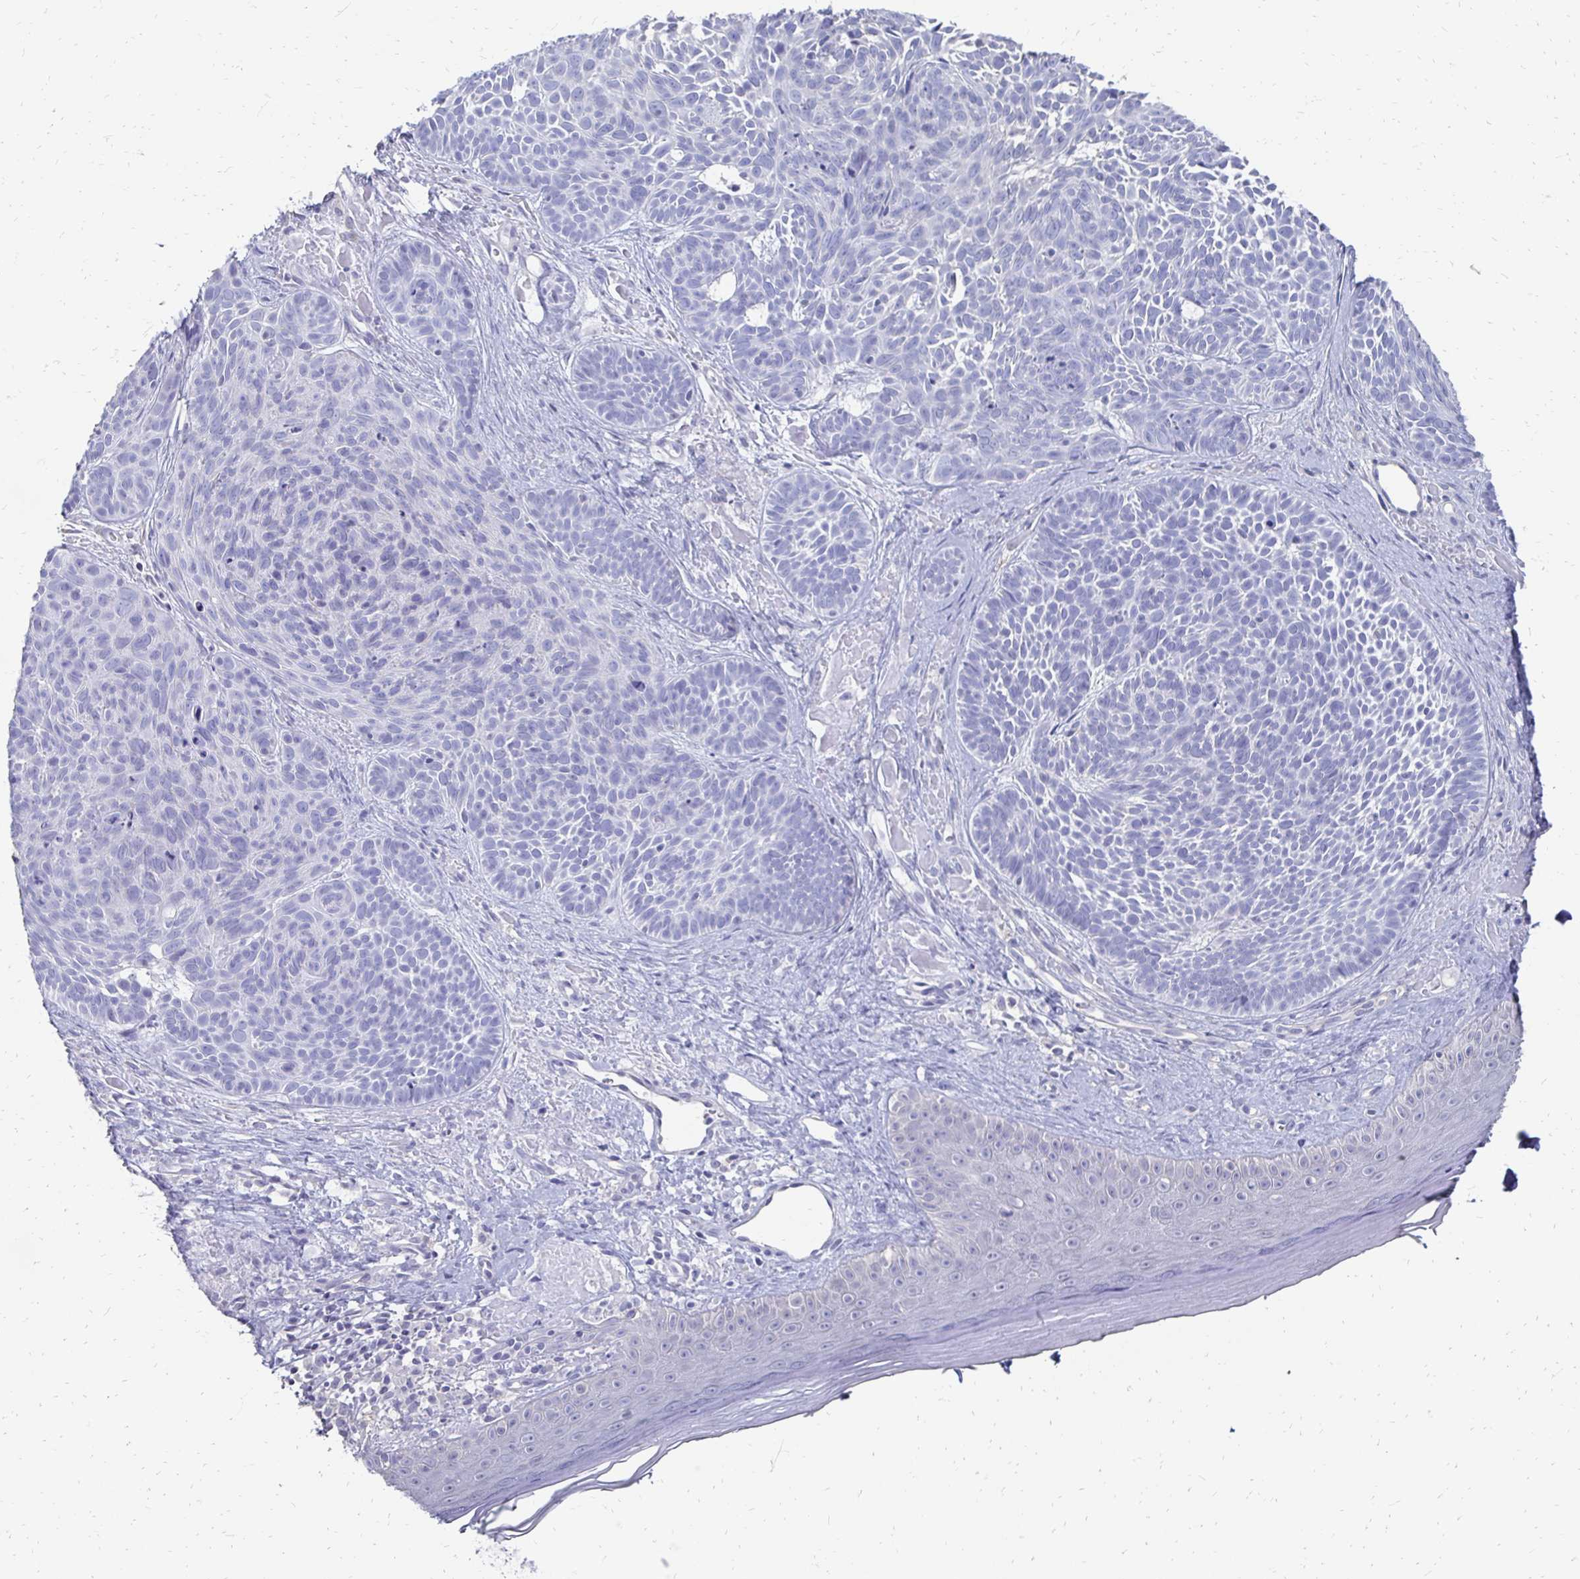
{"staining": {"intensity": "negative", "quantity": "none", "location": "none"}, "tissue": "skin cancer", "cell_type": "Tumor cells", "image_type": "cancer", "snomed": [{"axis": "morphology", "description": "Basal cell carcinoma"}, {"axis": "topography", "description": "Skin"}], "caption": "Tumor cells show no significant expression in skin cancer.", "gene": "SYCP3", "patient": {"sex": "male", "age": 81}}